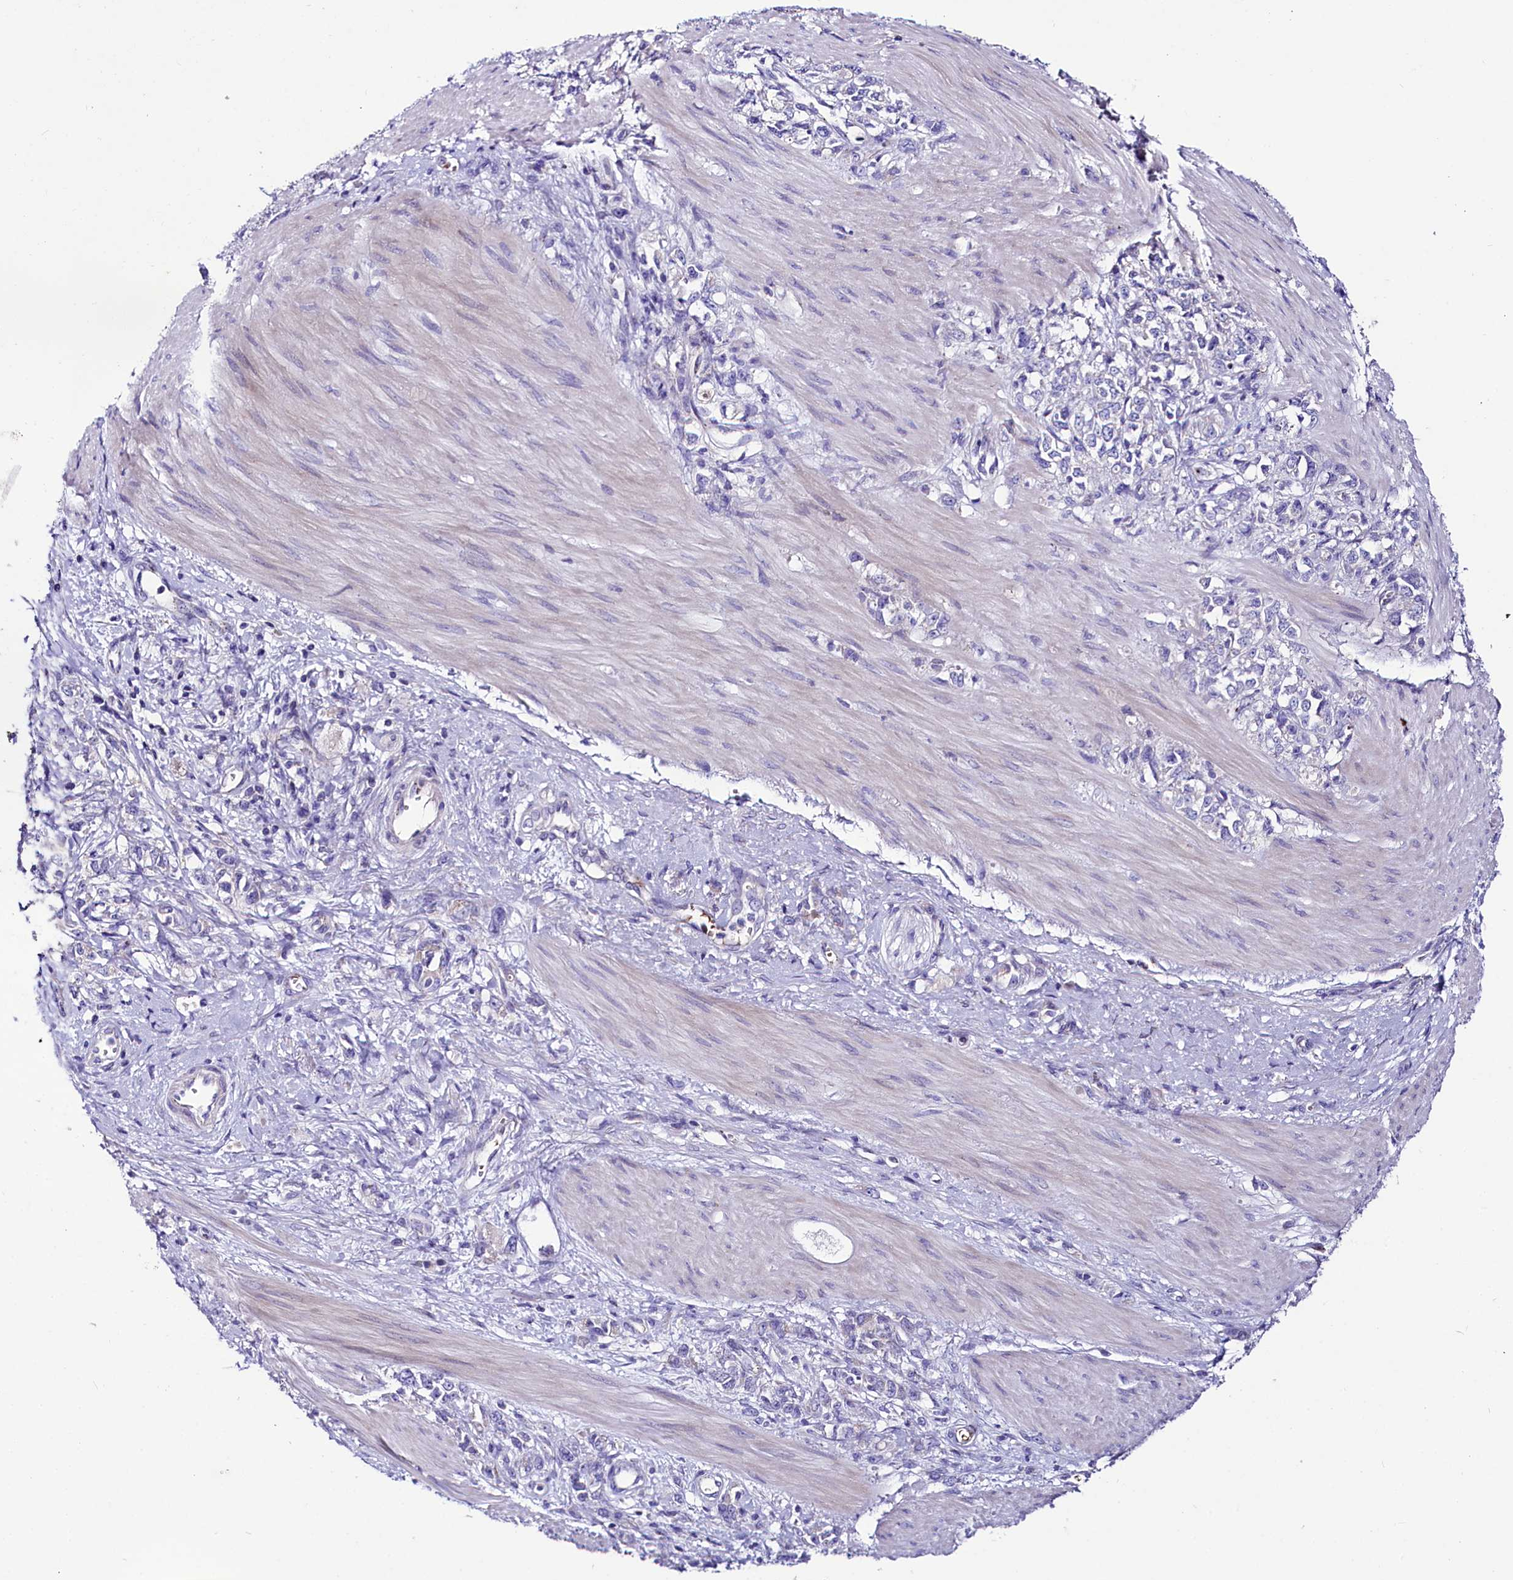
{"staining": {"intensity": "negative", "quantity": "none", "location": "none"}, "tissue": "stomach cancer", "cell_type": "Tumor cells", "image_type": "cancer", "snomed": [{"axis": "morphology", "description": "Adenocarcinoma, NOS"}, {"axis": "topography", "description": "Stomach"}], "caption": "Tumor cells show no significant protein expression in stomach adenocarcinoma.", "gene": "ABHD5", "patient": {"sex": "female", "age": 76}}